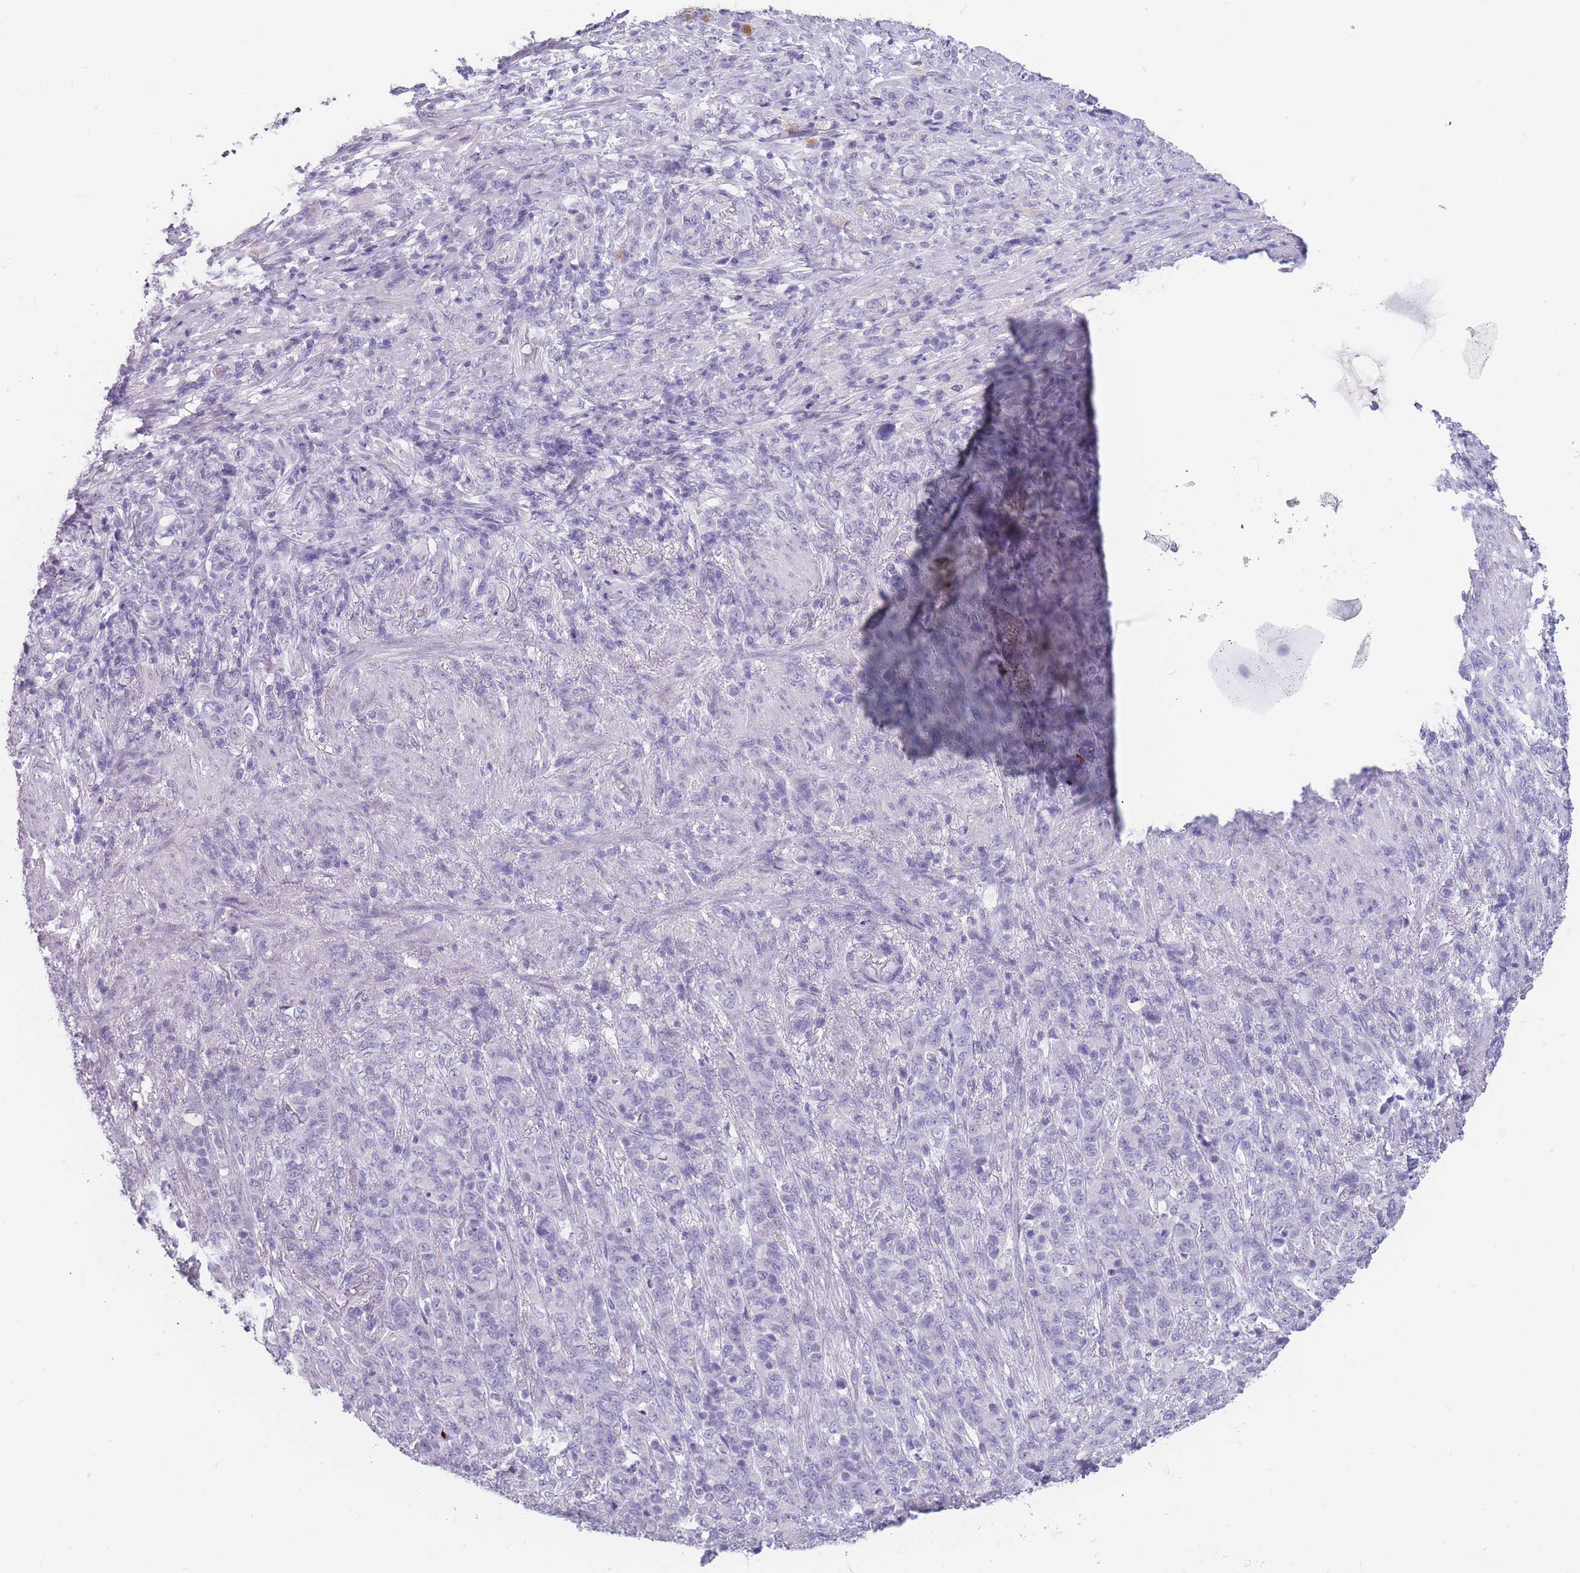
{"staining": {"intensity": "negative", "quantity": "none", "location": "none"}, "tissue": "stomach cancer", "cell_type": "Tumor cells", "image_type": "cancer", "snomed": [{"axis": "morphology", "description": "Adenocarcinoma, NOS"}, {"axis": "topography", "description": "Stomach"}], "caption": "Immunohistochemistry (IHC) histopathology image of neoplastic tissue: human stomach cancer stained with DAB (3,3'-diaminobenzidine) displays no significant protein staining in tumor cells.", "gene": "CCNO", "patient": {"sex": "female", "age": 79}}